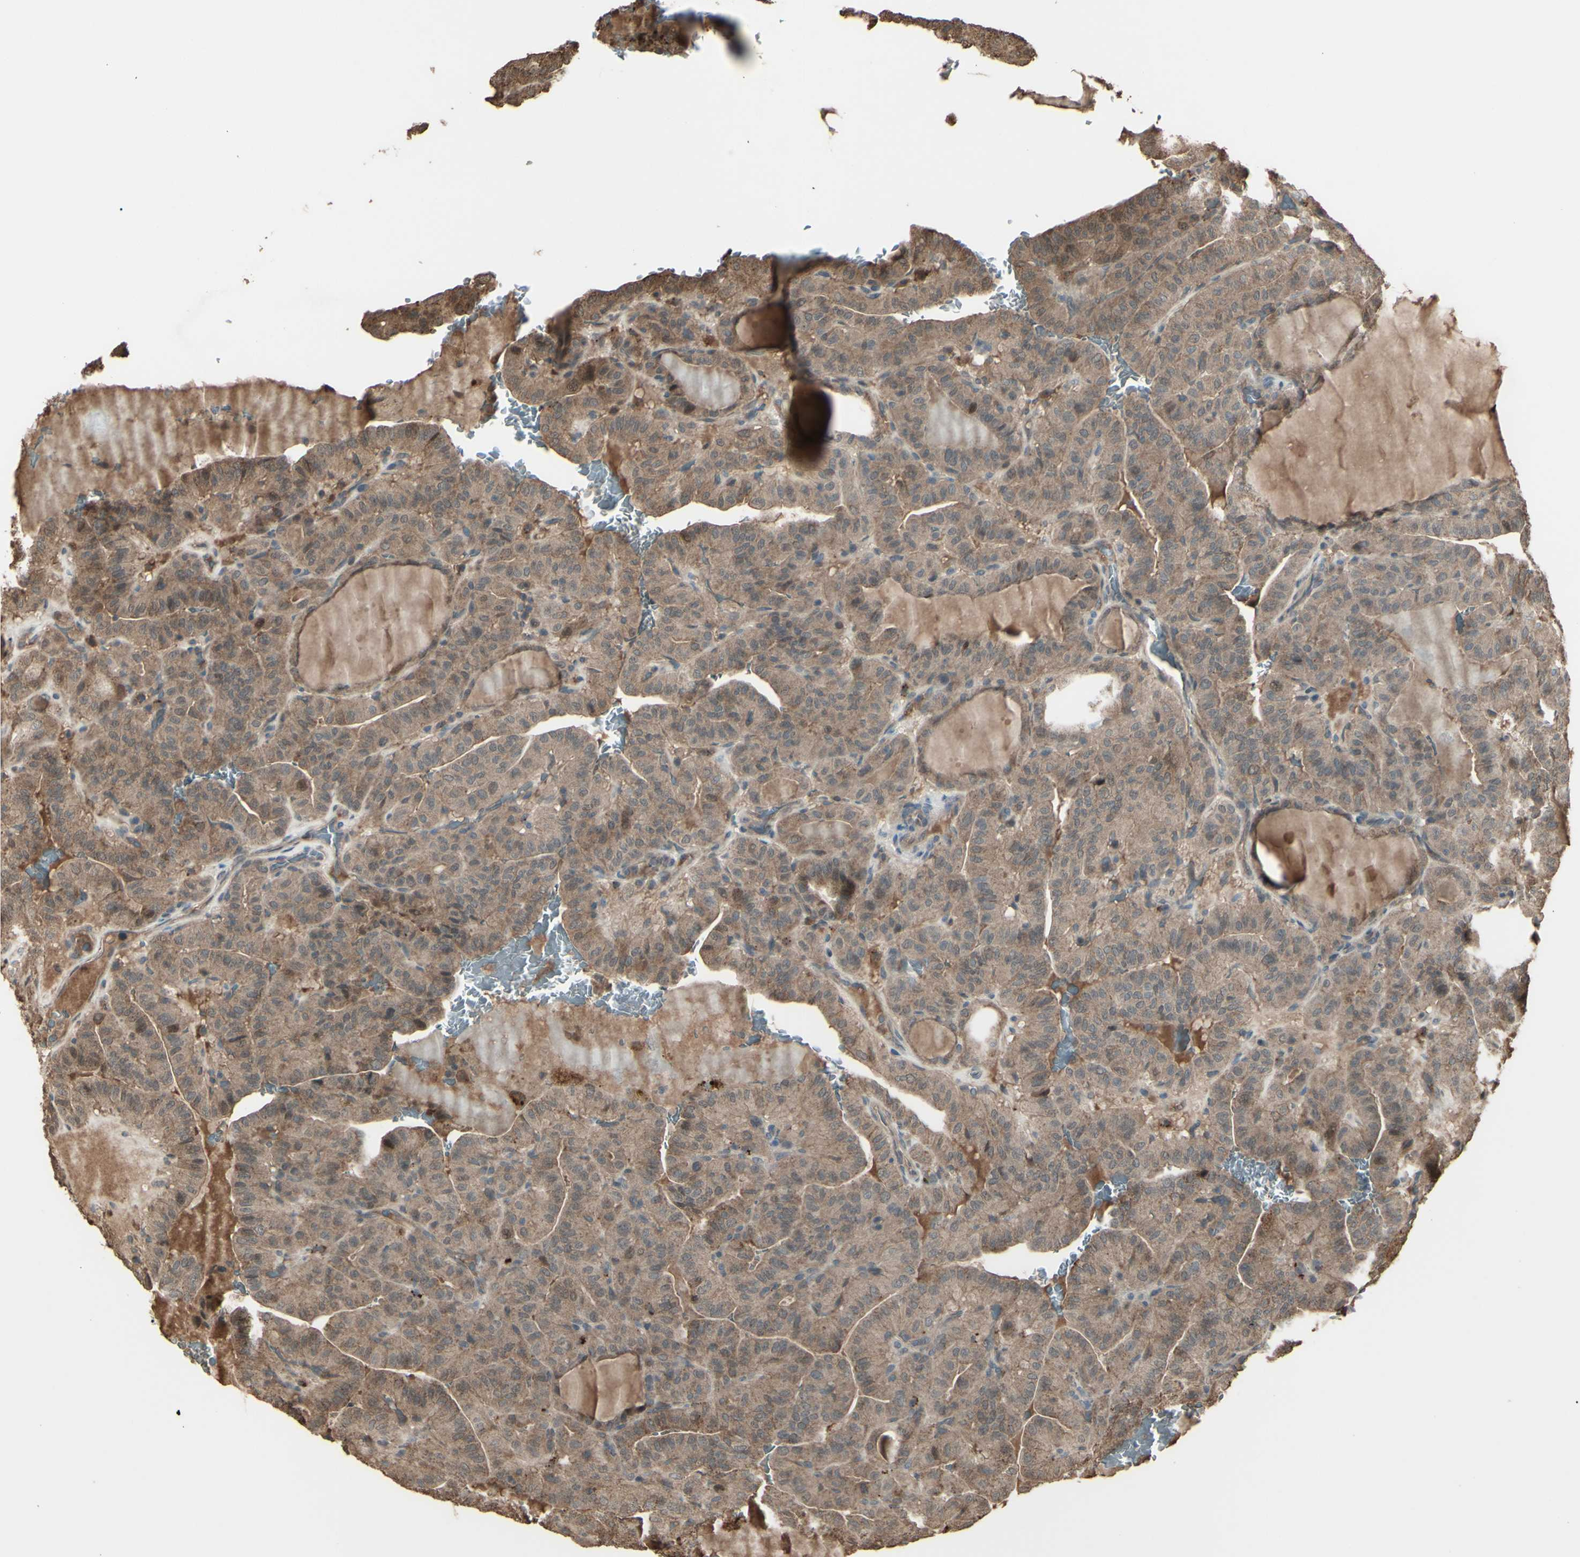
{"staining": {"intensity": "moderate", "quantity": ">75%", "location": "cytoplasmic/membranous"}, "tissue": "thyroid cancer", "cell_type": "Tumor cells", "image_type": "cancer", "snomed": [{"axis": "morphology", "description": "Papillary adenocarcinoma, NOS"}, {"axis": "topography", "description": "Thyroid gland"}], "caption": "This is a histology image of immunohistochemistry (IHC) staining of thyroid cancer (papillary adenocarcinoma), which shows moderate staining in the cytoplasmic/membranous of tumor cells.", "gene": "GNAS", "patient": {"sex": "male", "age": 77}}